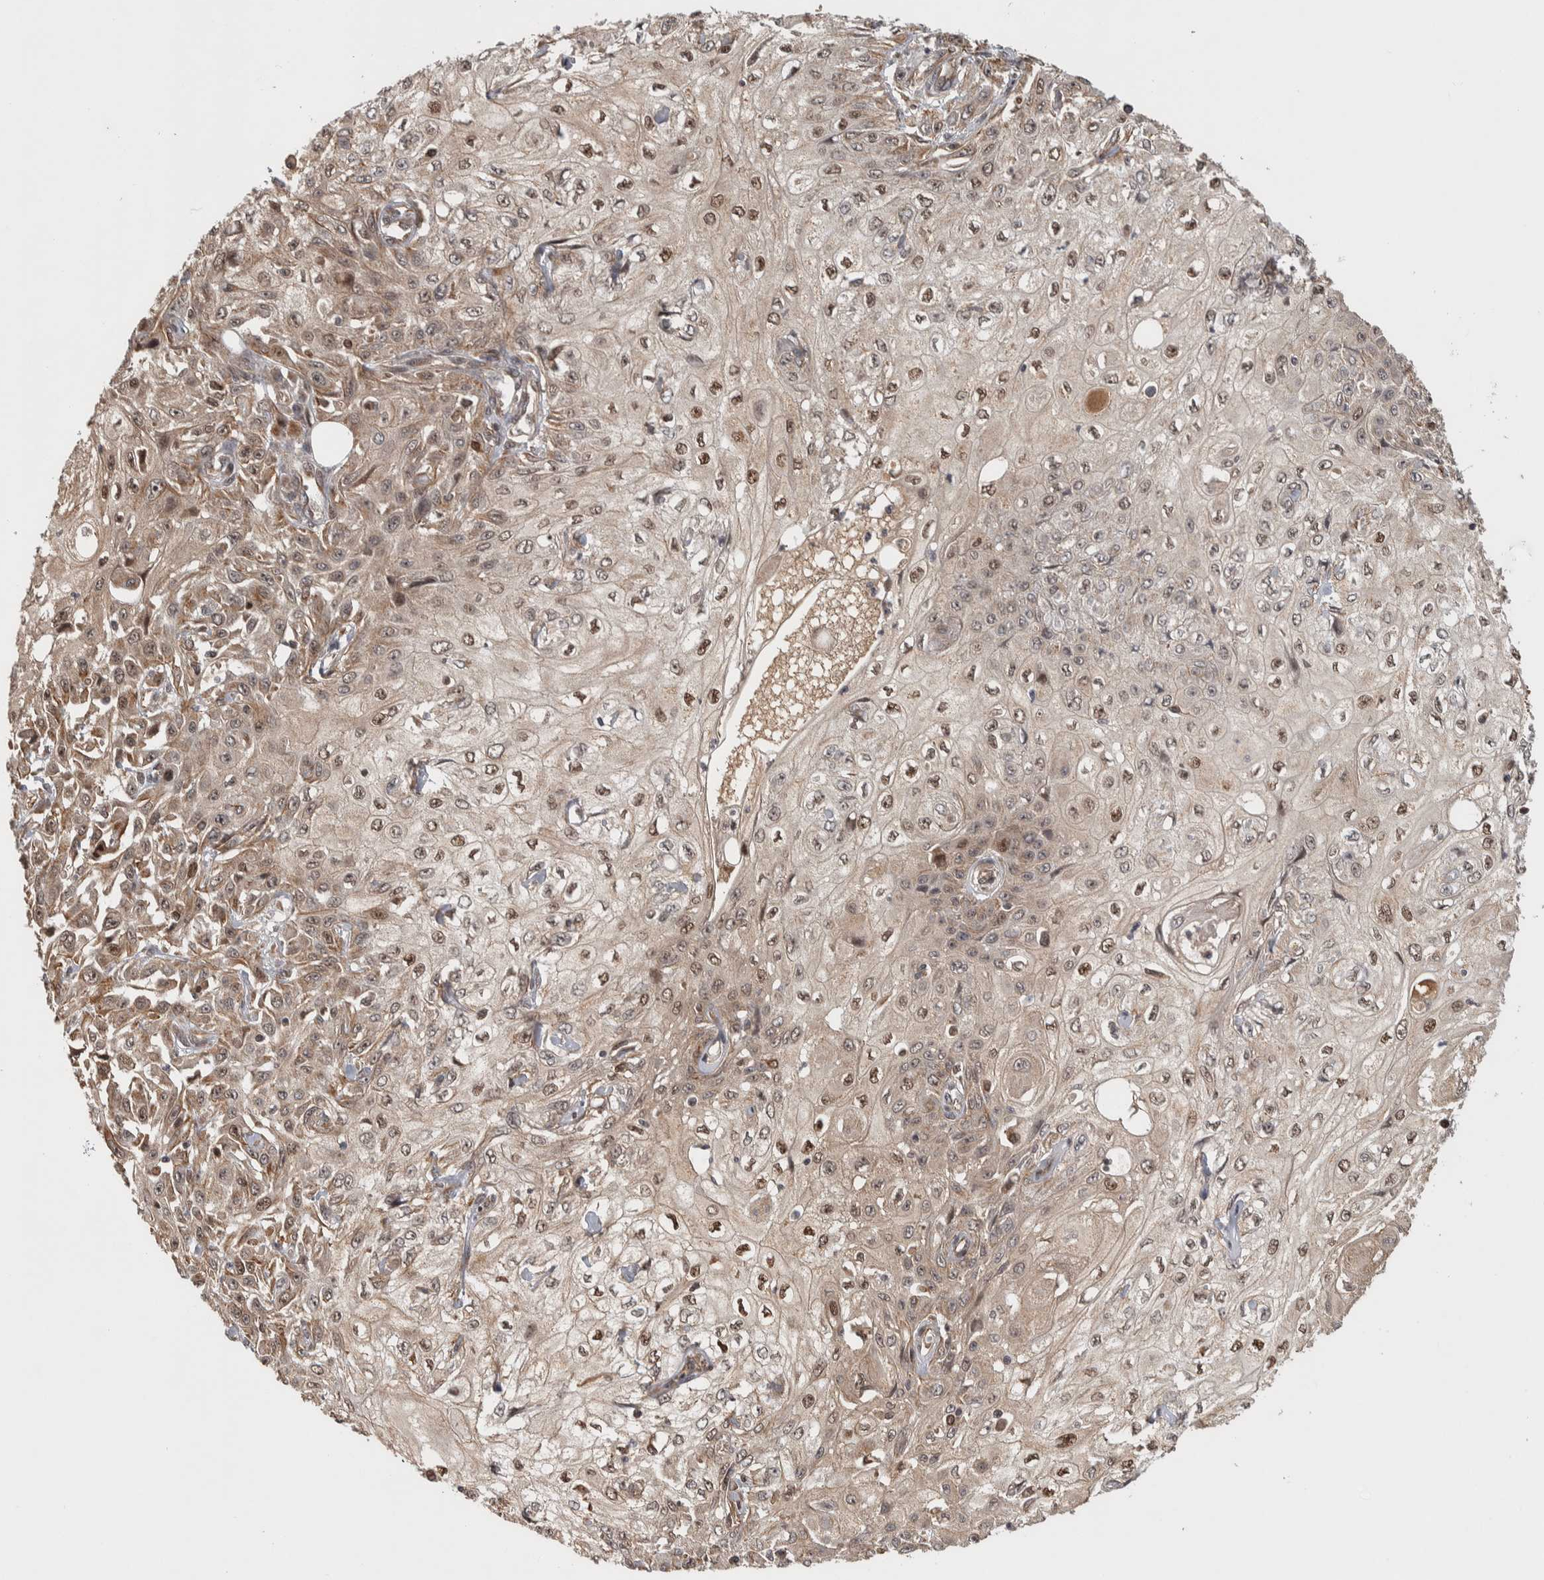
{"staining": {"intensity": "moderate", "quantity": ">75%", "location": "cytoplasmic/membranous,nuclear"}, "tissue": "skin cancer", "cell_type": "Tumor cells", "image_type": "cancer", "snomed": [{"axis": "morphology", "description": "Squamous cell carcinoma, NOS"}, {"axis": "morphology", "description": "Squamous cell carcinoma, metastatic, NOS"}, {"axis": "topography", "description": "Skin"}, {"axis": "topography", "description": "Lymph node"}], "caption": "Skin metastatic squamous cell carcinoma stained with a brown dye shows moderate cytoplasmic/membranous and nuclear positive staining in about >75% of tumor cells.", "gene": "RPS6KA4", "patient": {"sex": "male", "age": 75}}